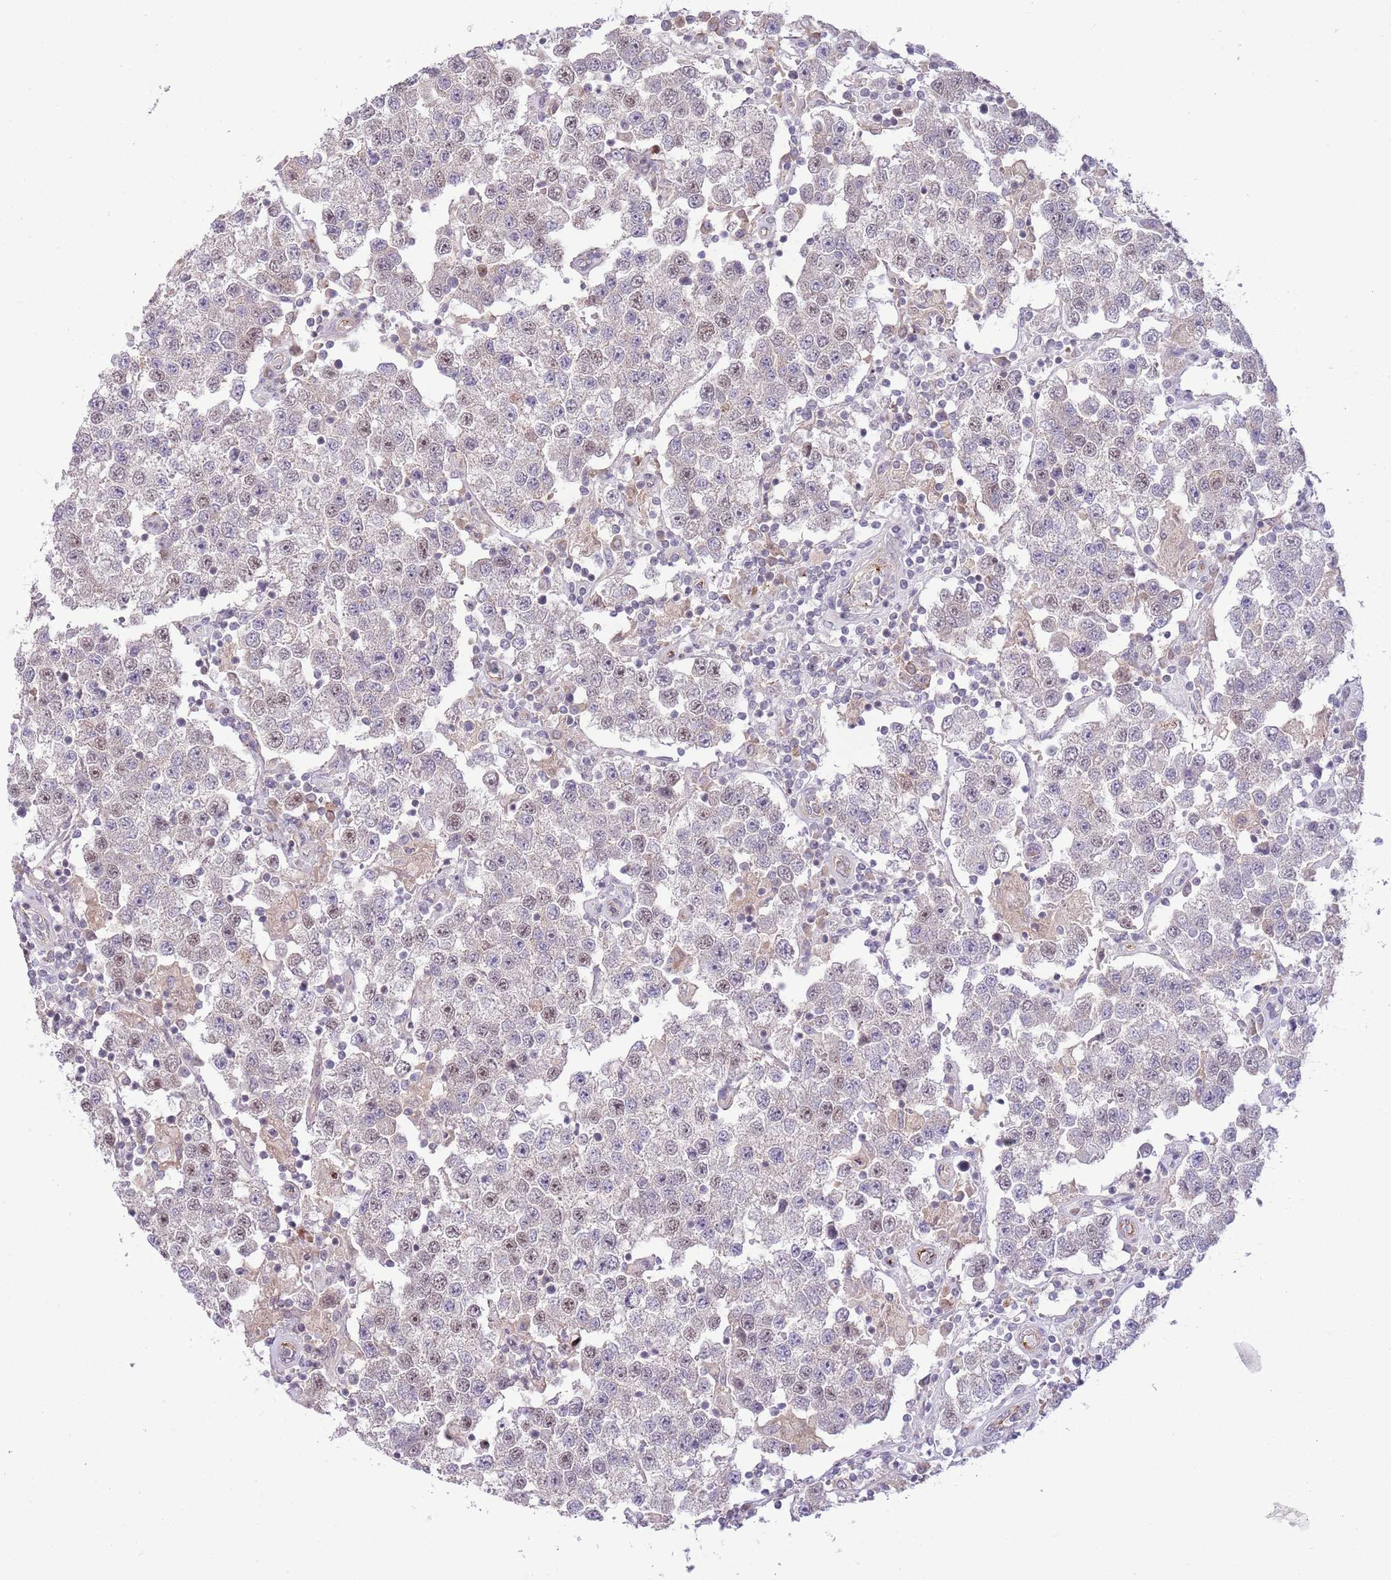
{"staining": {"intensity": "weak", "quantity": "<25%", "location": "nuclear"}, "tissue": "testis cancer", "cell_type": "Tumor cells", "image_type": "cancer", "snomed": [{"axis": "morphology", "description": "Seminoma, NOS"}, {"axis": "topography", "description": "Testis"}], "caption": "The image exhibits no significant expression in tumor cells of testis seminoma.", "gene": "DPP10", "patient": {"sex": "male", "age": 37}}